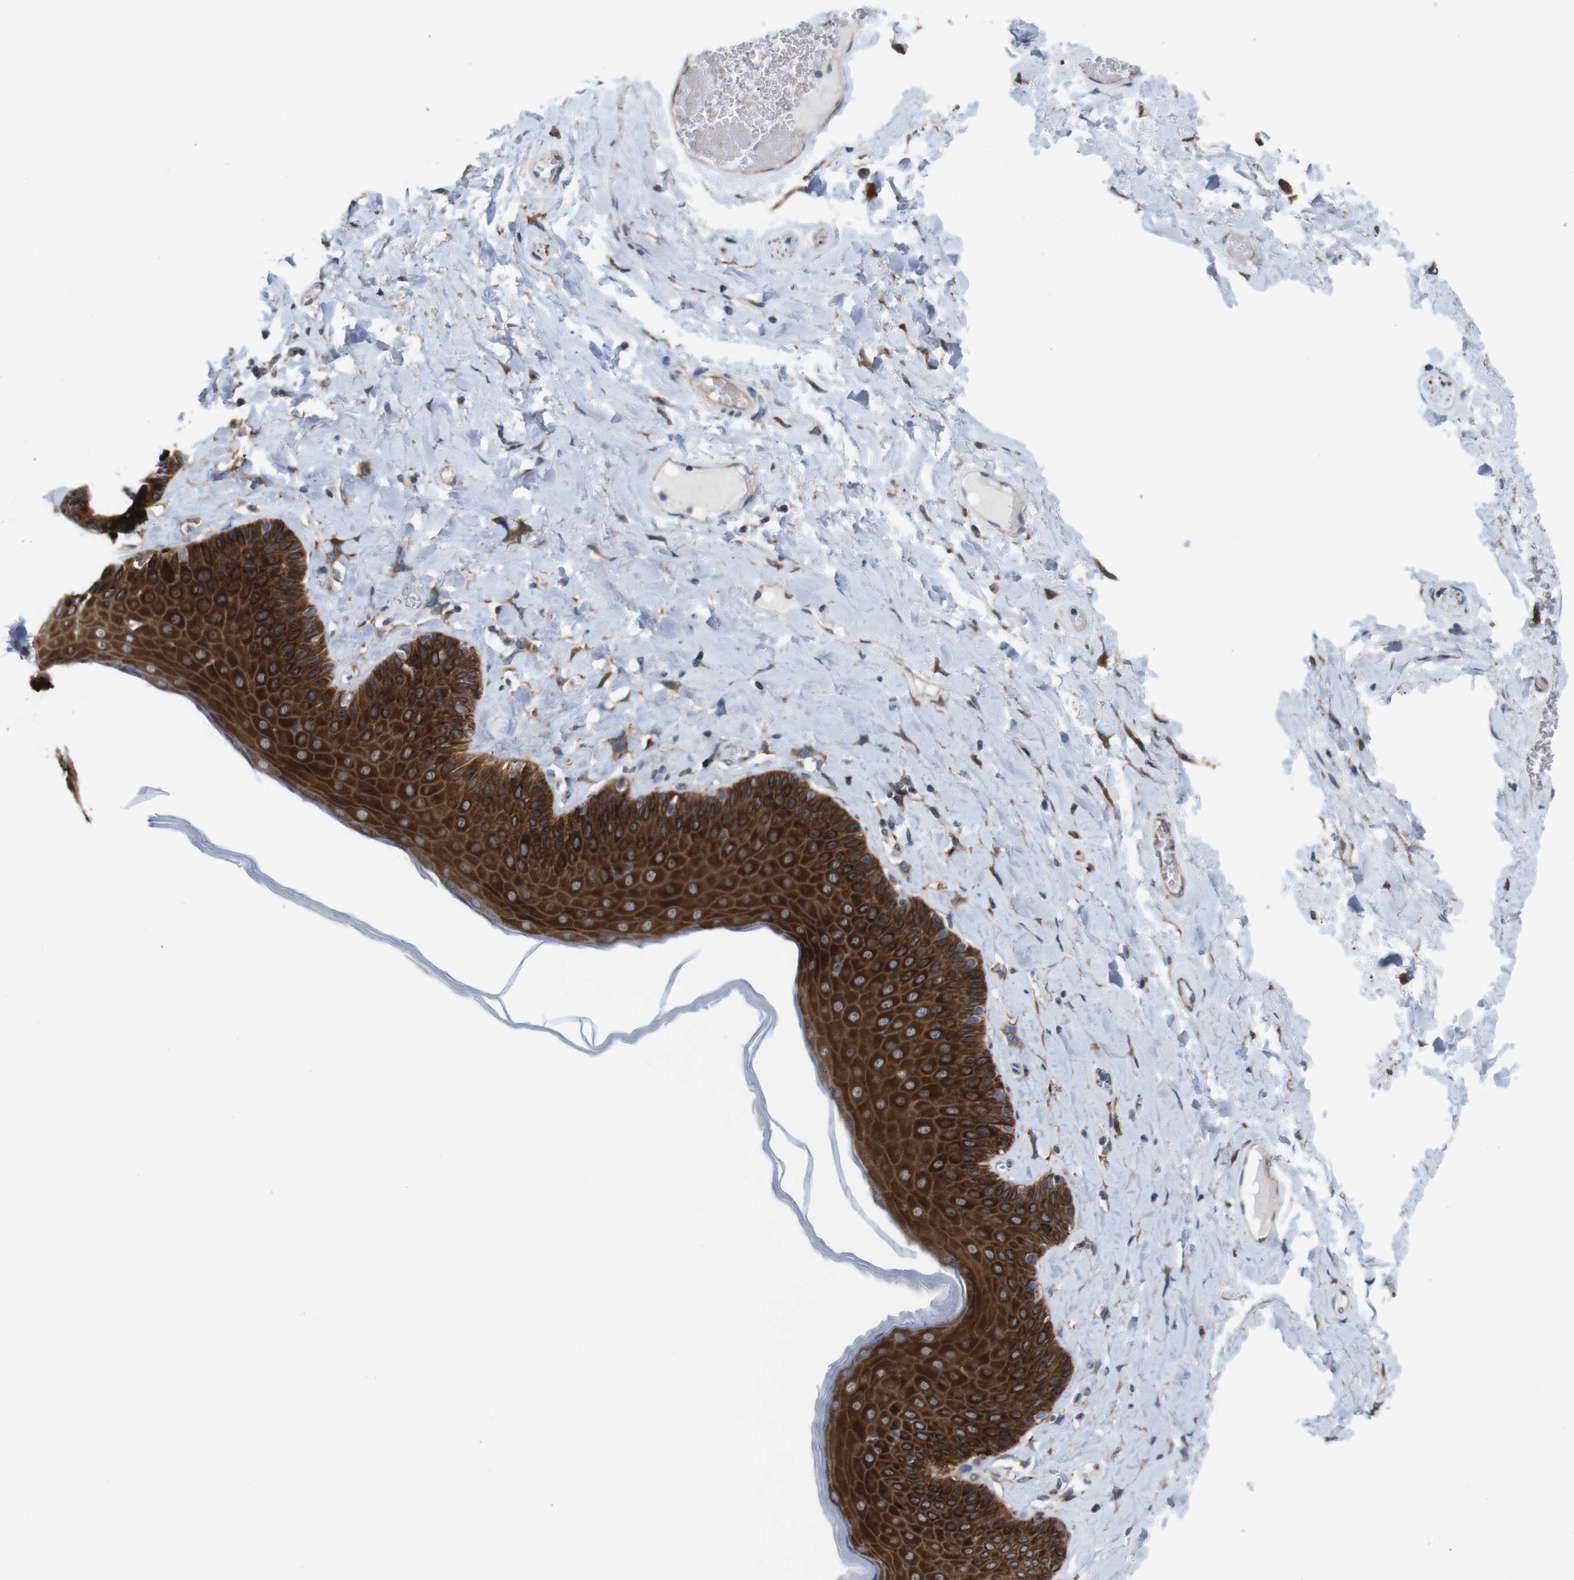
{"staining": {"intensity": "strong", "quantity": ">75%", "location": "cytoplasmic/membranous"}, "tissue": "skin", "cell_type": "Epidermal cells", "image_type": "normal", "snomed": [{"axis": "morphology", "description": "Normal tissue, NOS"}, {"axis": "topography", "description": "Anal"}], "caption": "Immunohistochemical staining of benign skin shows strong cytoplasmic/membranous protein positivity in approximately >75% of epidermal cells.", "gene": "EFCAB14", "patient": {"sex": "male", "age": 69}}